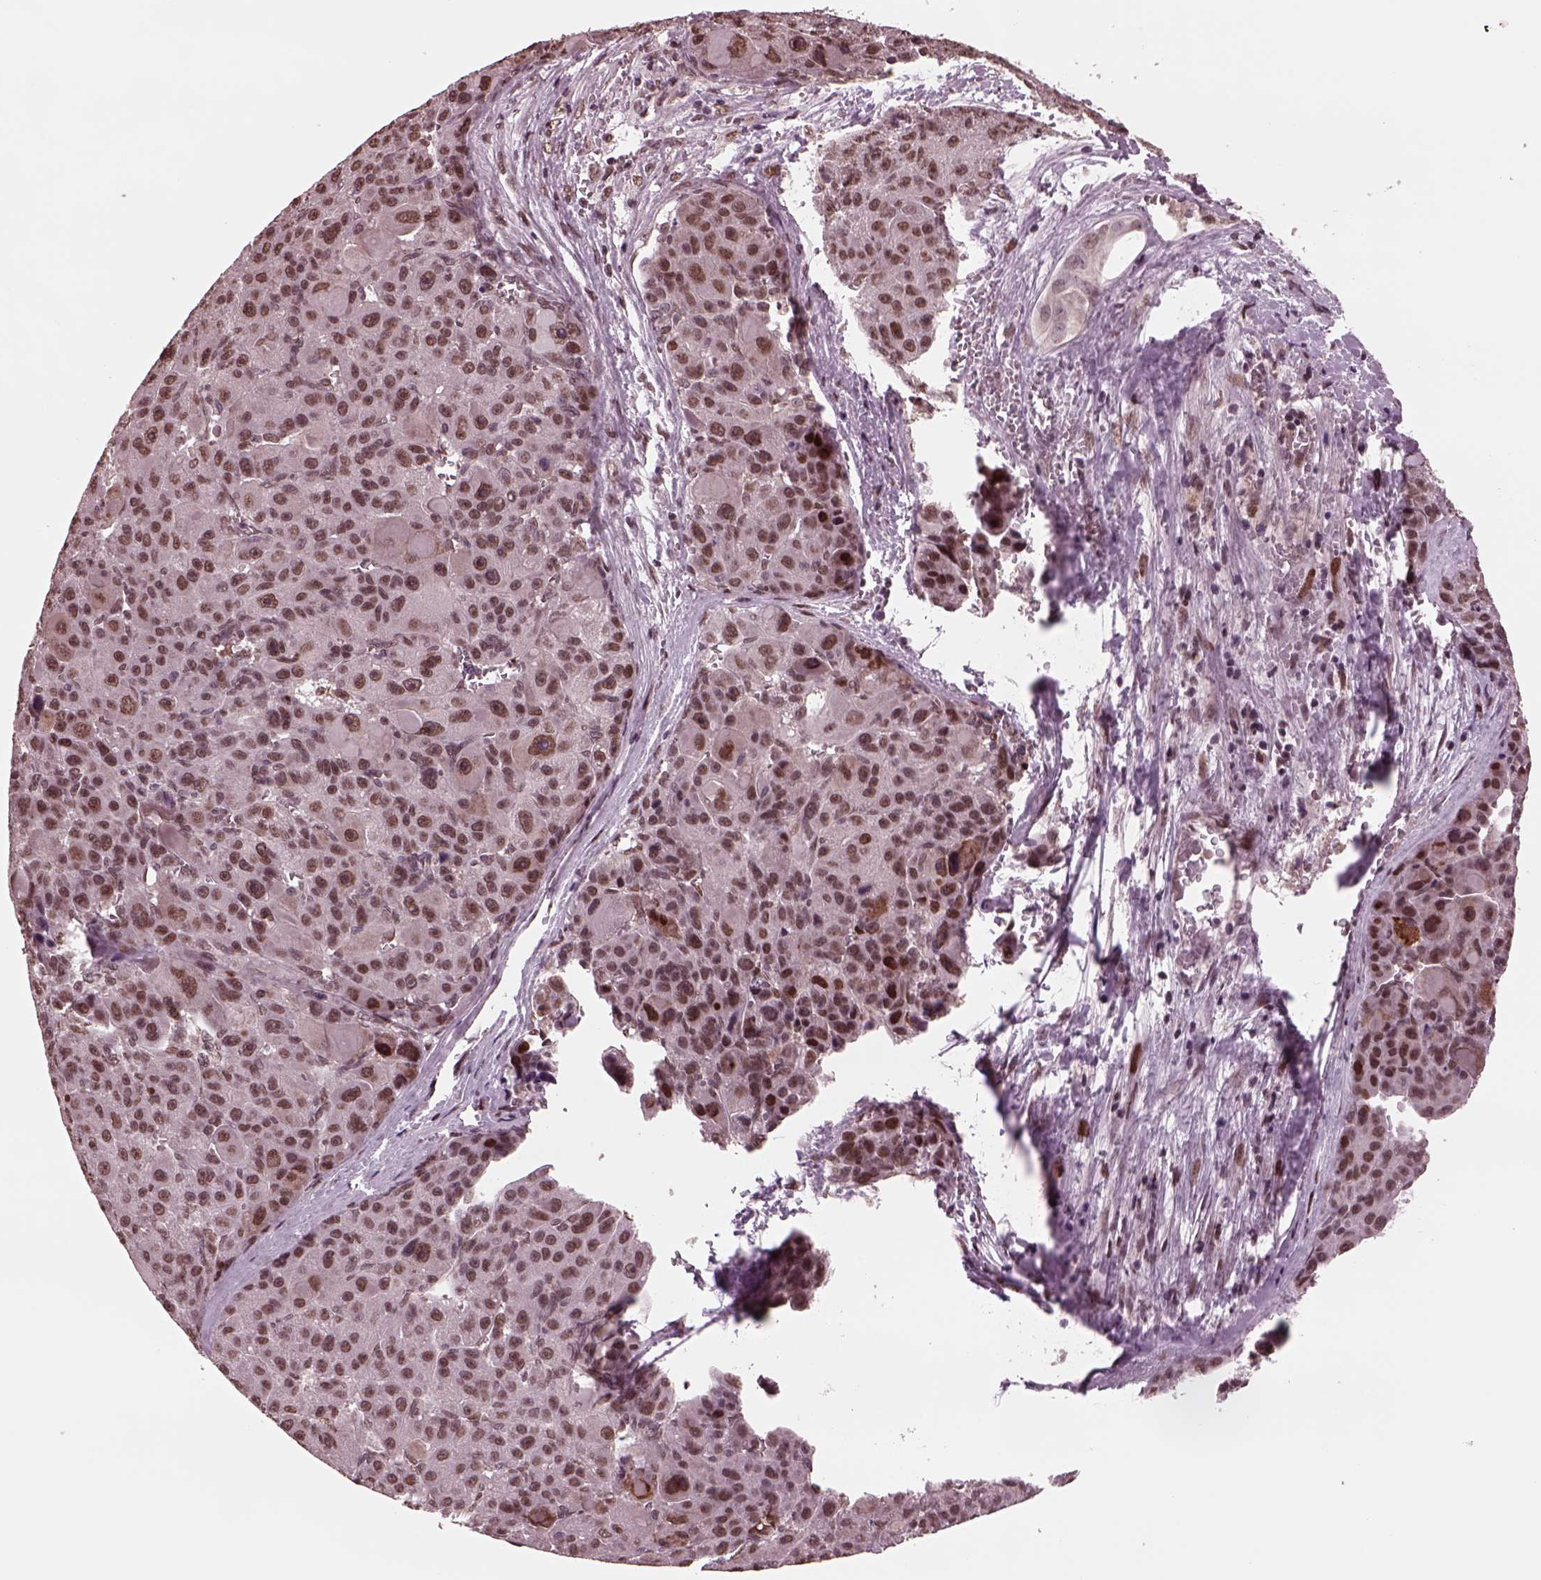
{"staining": {"intensity": "moderate", "quantity": "25%-75%", "location": "nuclear"}, "tissue": "liver cancer", "cell_type": "Tumor cells", "image_type": "cancer", "snomed": [{"axis": "morphology", "description": "Carcinoma, Hepatocellular, NOS"}, {"axis": "topography", "description": "Liver"}], "caption": "Brown immunohistochemical staining in liver cancer (hepatocellular carcinoma) demonstrates moderate nuclear staining in approximately 25%-75% of tumor cells.", "gene": "NAP1L5", "patient": {"sex": "male", "age": 76}}